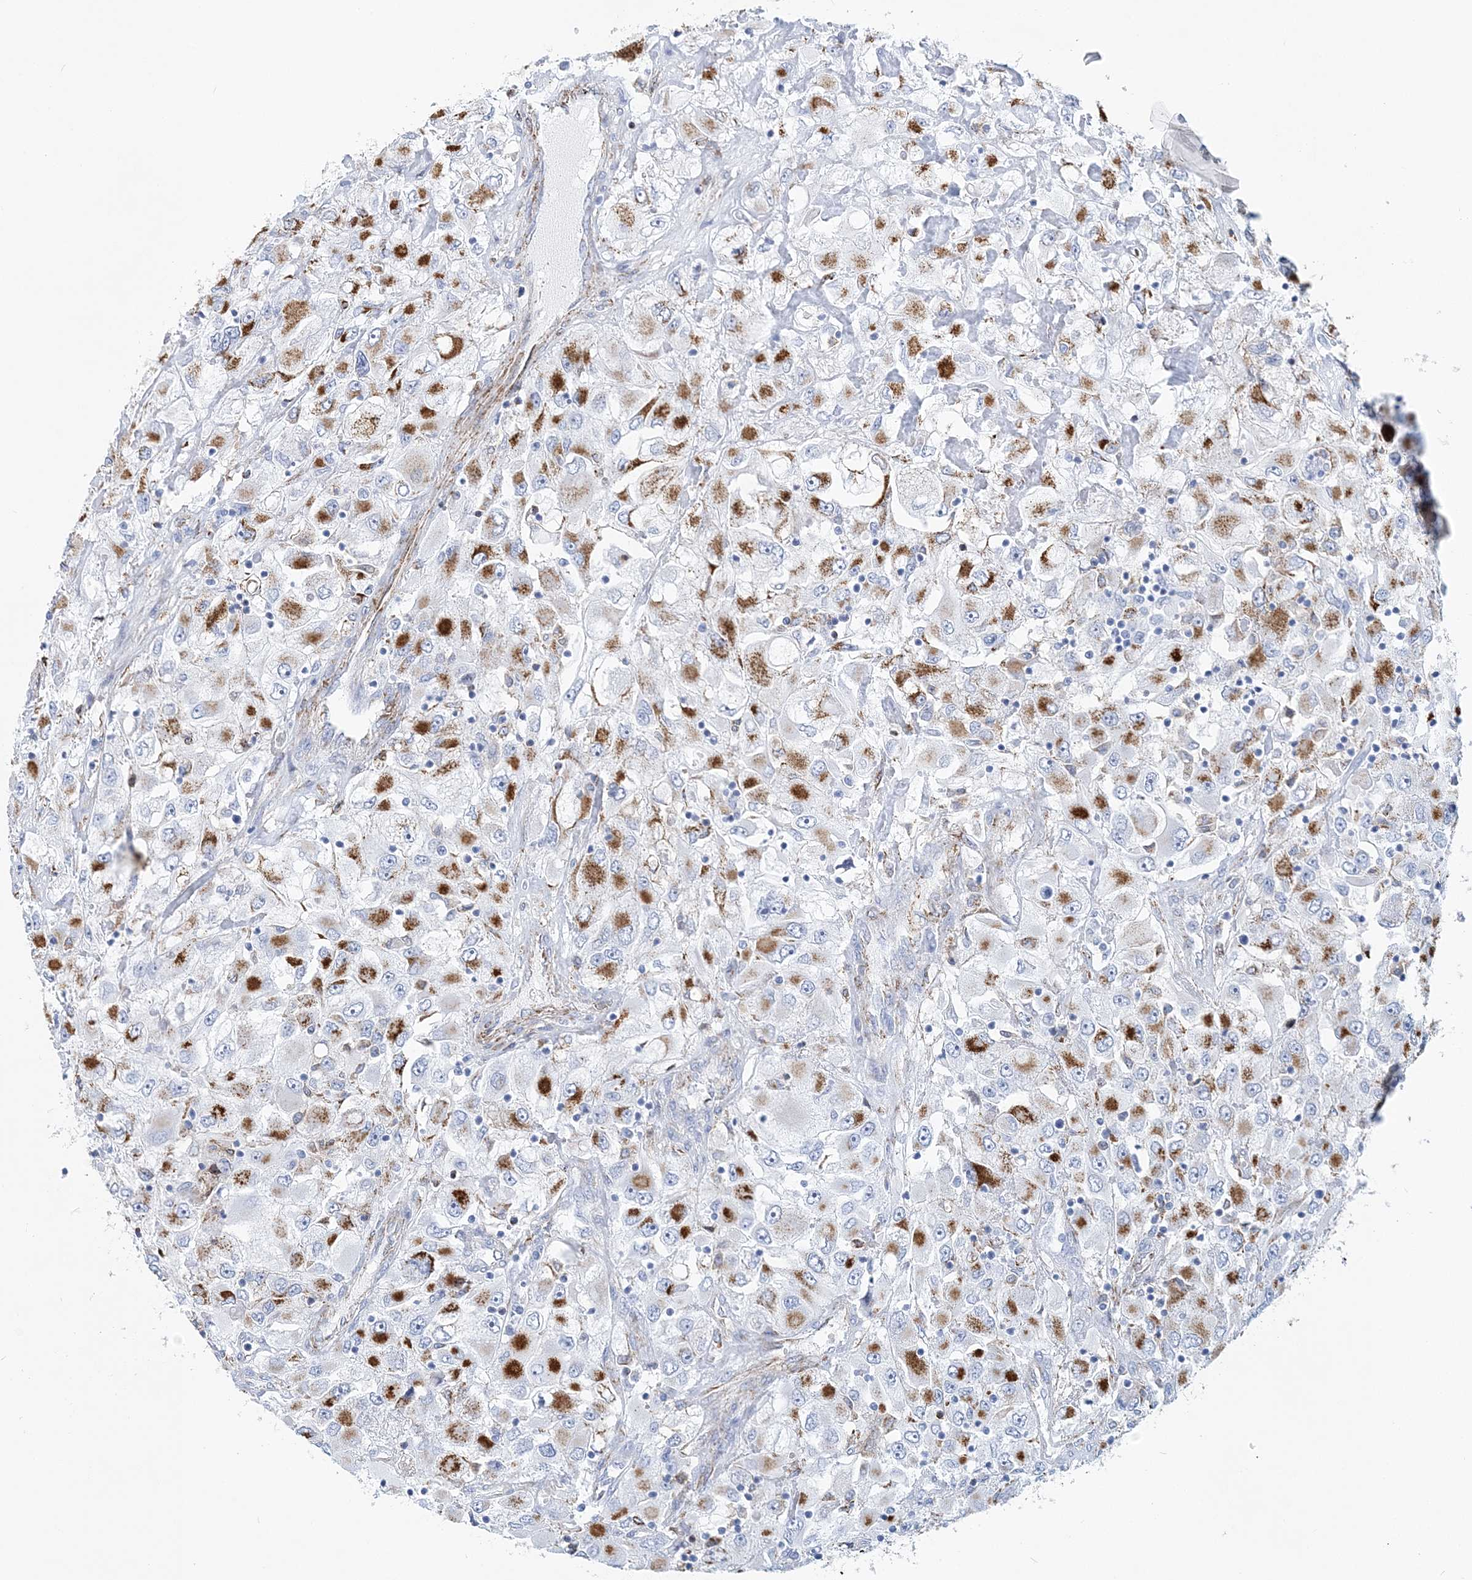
{"staining": {"intensity": "moderate", "quantity": "25%-75%", "location": "cytoplasmic/membranous"}, "tissue": "renal cancer", "cell_type": "Tumor cells", "image_type": "cancer", "snomed": [{"axis": "morphology", "description": "Adenocarcinoma, NOS"}, {"axis": "topography", "description": "Kidney"}], "caption": "Renal cancer (adenocarcinoma) stained with a brown dye reveals moderate cytoplasmic/membranous positive expression in approximately 25%-75% of tumor cells.", "gene": "NKX6-1", "patient": {"sex": "female", "age": 52}}